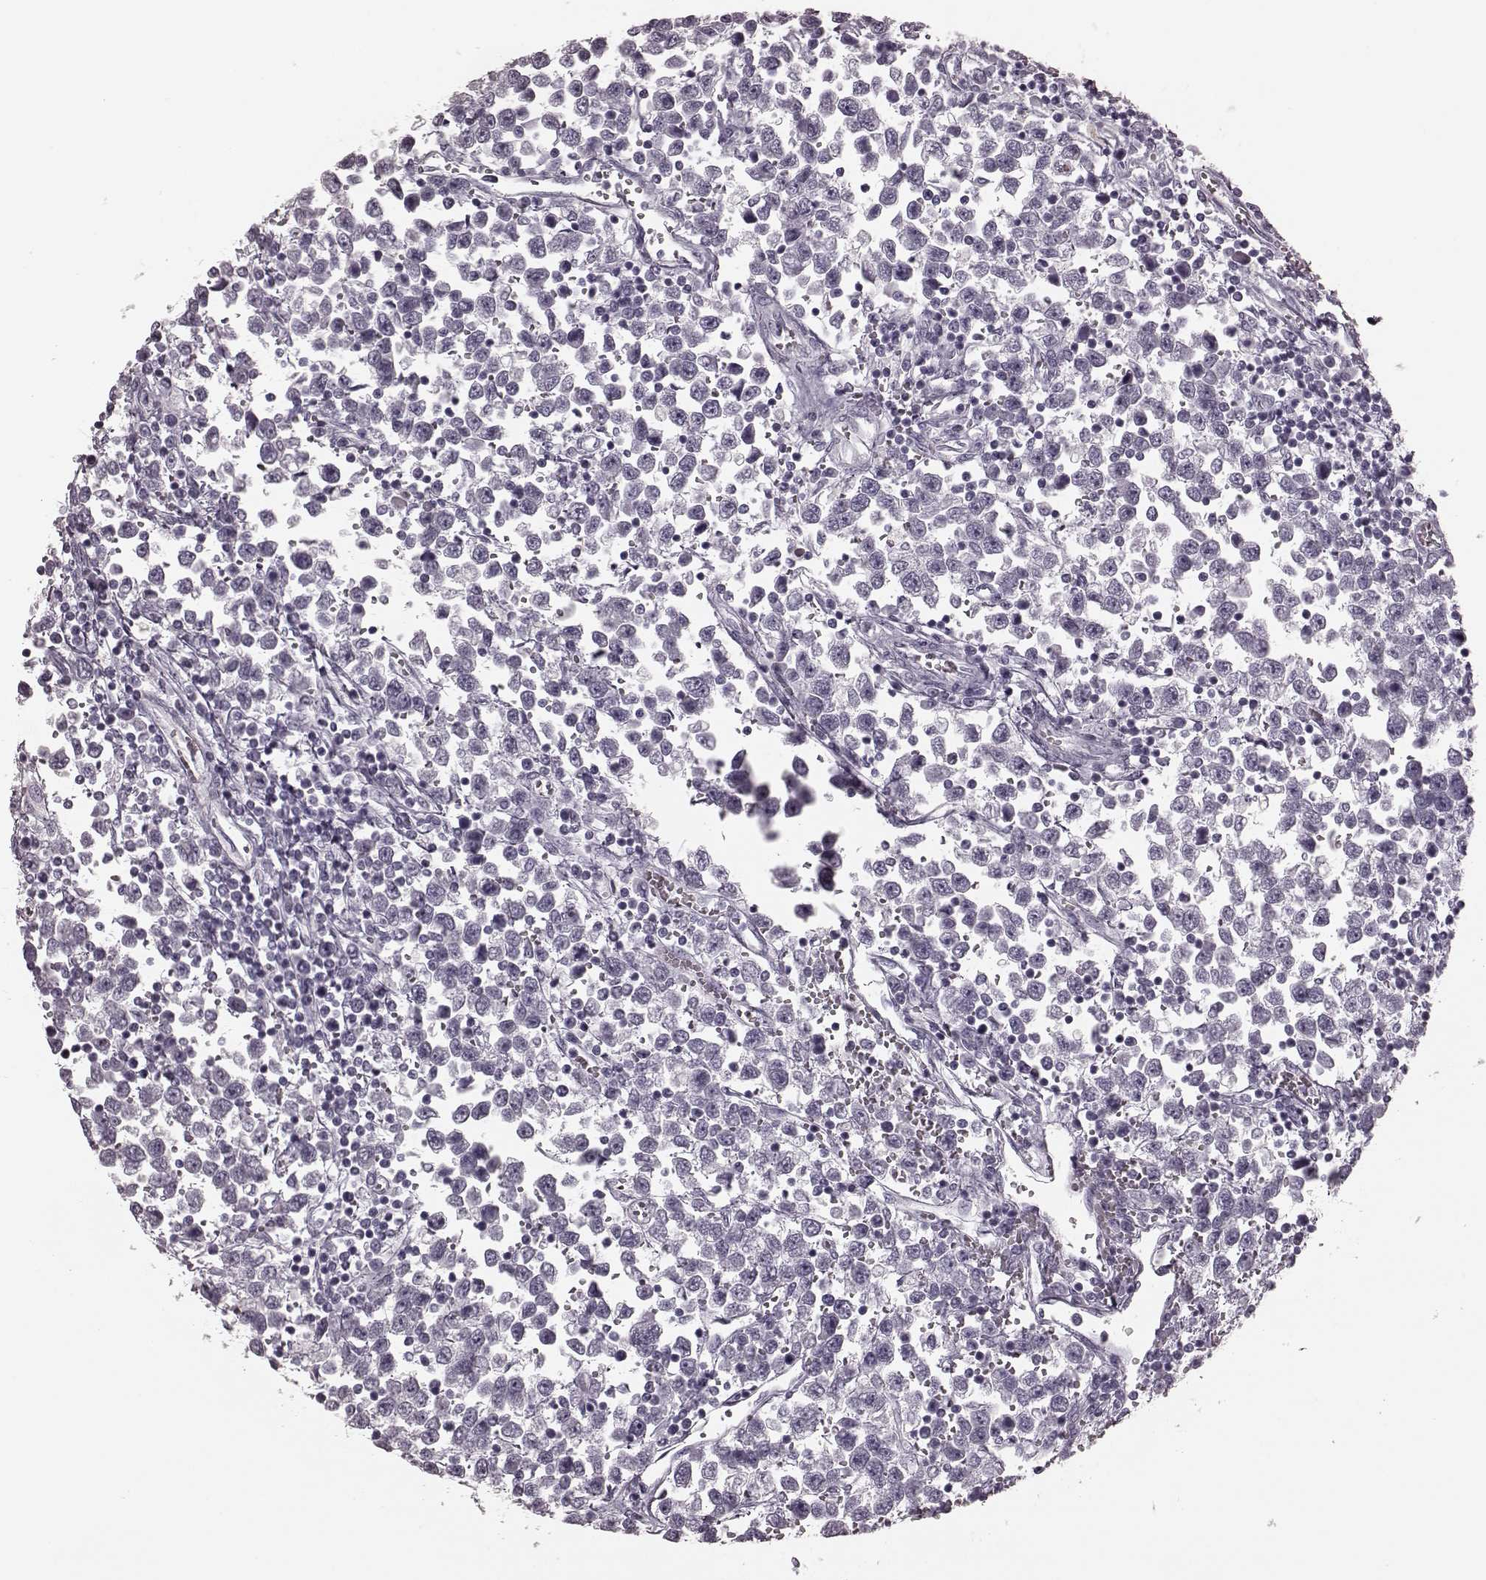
{"staining": {"intensity": "negative", "quantity": "none", "location": "none"}, "tissue": "testis cancer", "cell_type": "Tumor cells", "image_type": "cancer", "snomed": [{"axis": "morphology", "description": "Seminoma, NOS"}, {"axis": "topography", "description": "Testis"}], "caption": "High magnification brightfield microscopy of testis seminoma stained with DAB (brown) and counterstained with hematoxylin (blue): tumor cells show no significant positivity.", "gene": "TRPM1", "patient": {"sex": "male", "age": 34}}